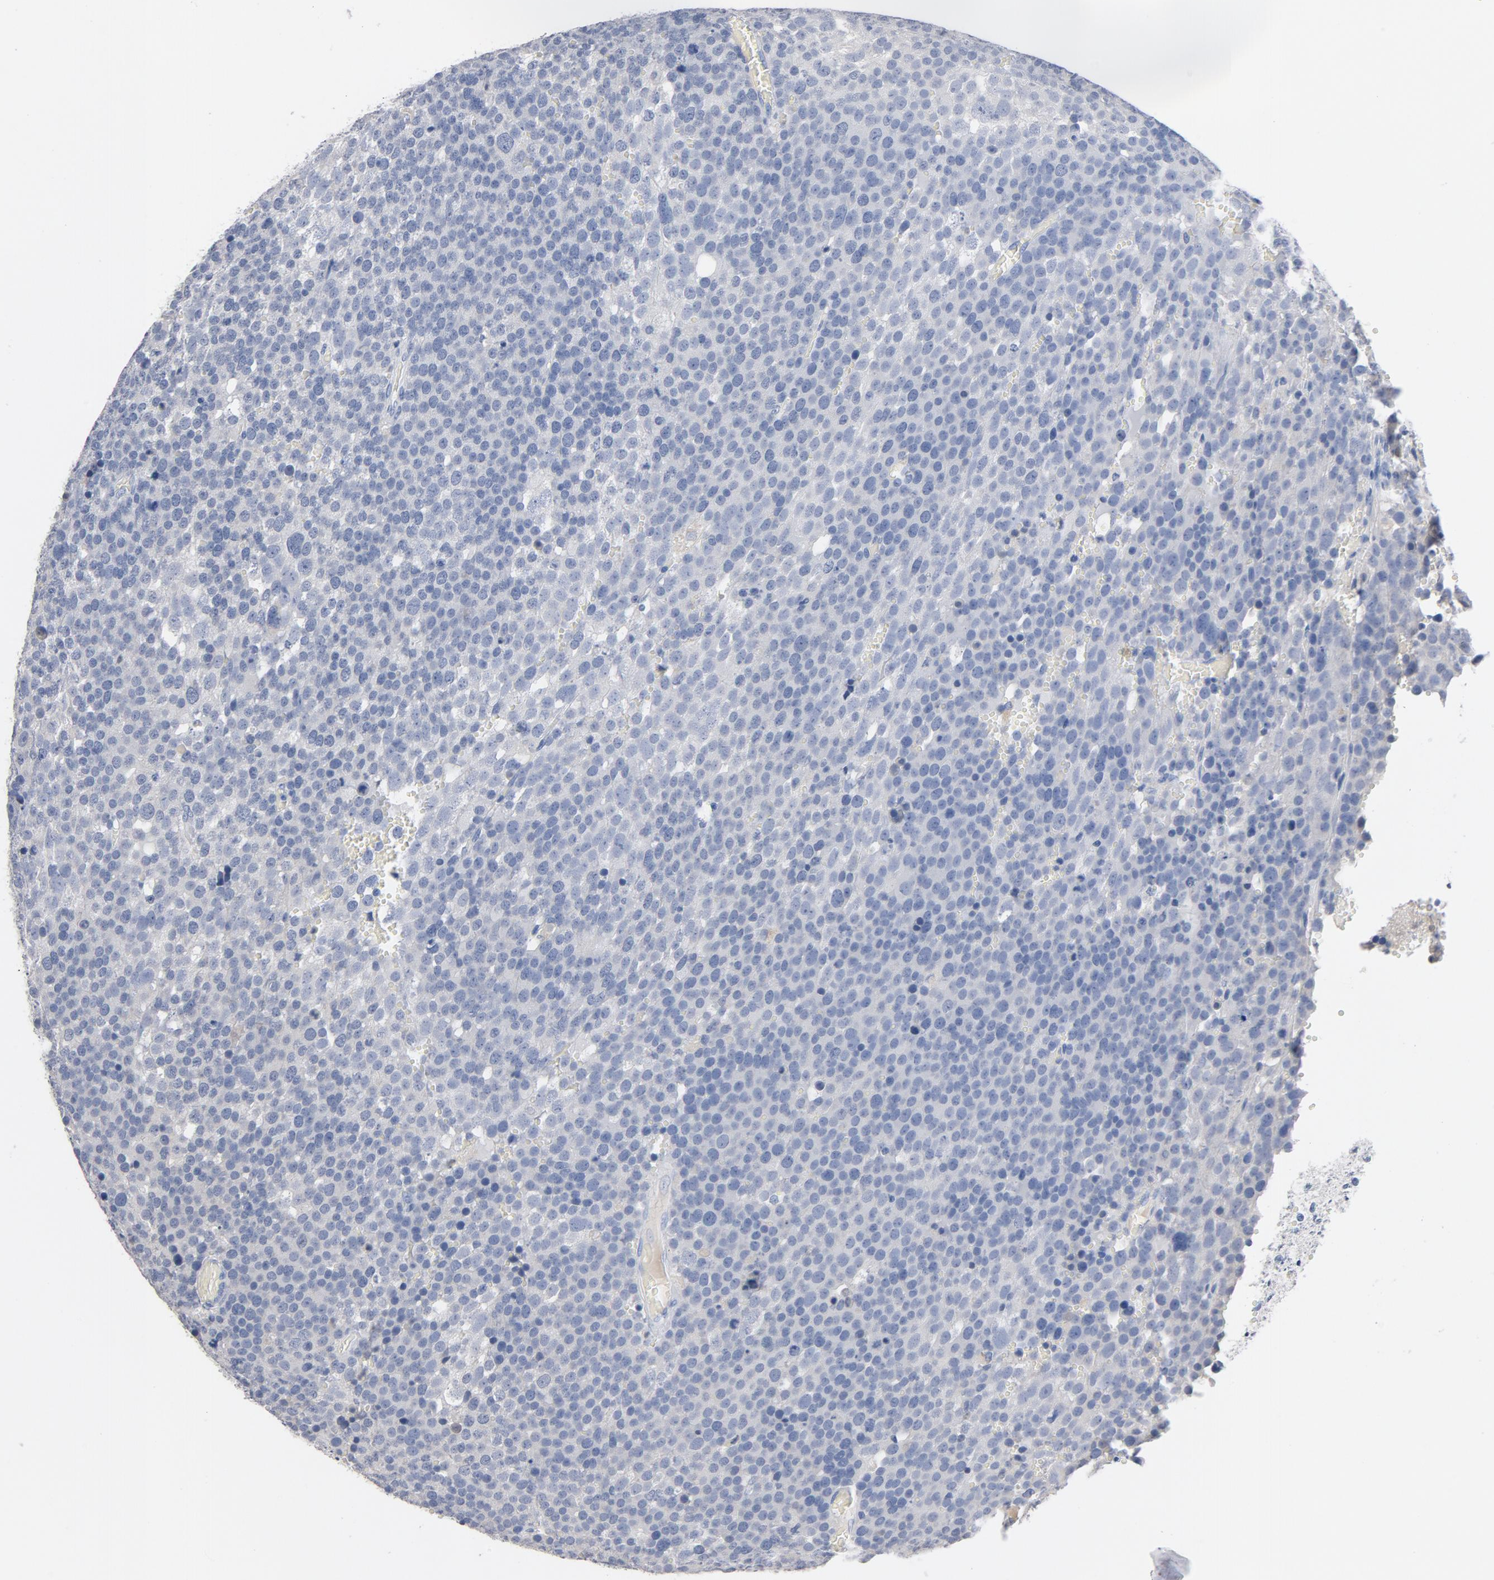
{"staining": {"intensity": "negative", "quantity": "none", "location": "none"}, "tissue": "testis cancer", "cell_type": "Tumor cells", "image_type": "cancer", "snomed": [{"axis": "morphology", "description": "Seminoma, NOS"}, {"axis": "topography", "description": "Testis"}], "caption": "There is no significant positivity in tumor cells of testis cancer.", "gene": "ZCCHC13", "patient": {"sex": "male", "age": 71}}